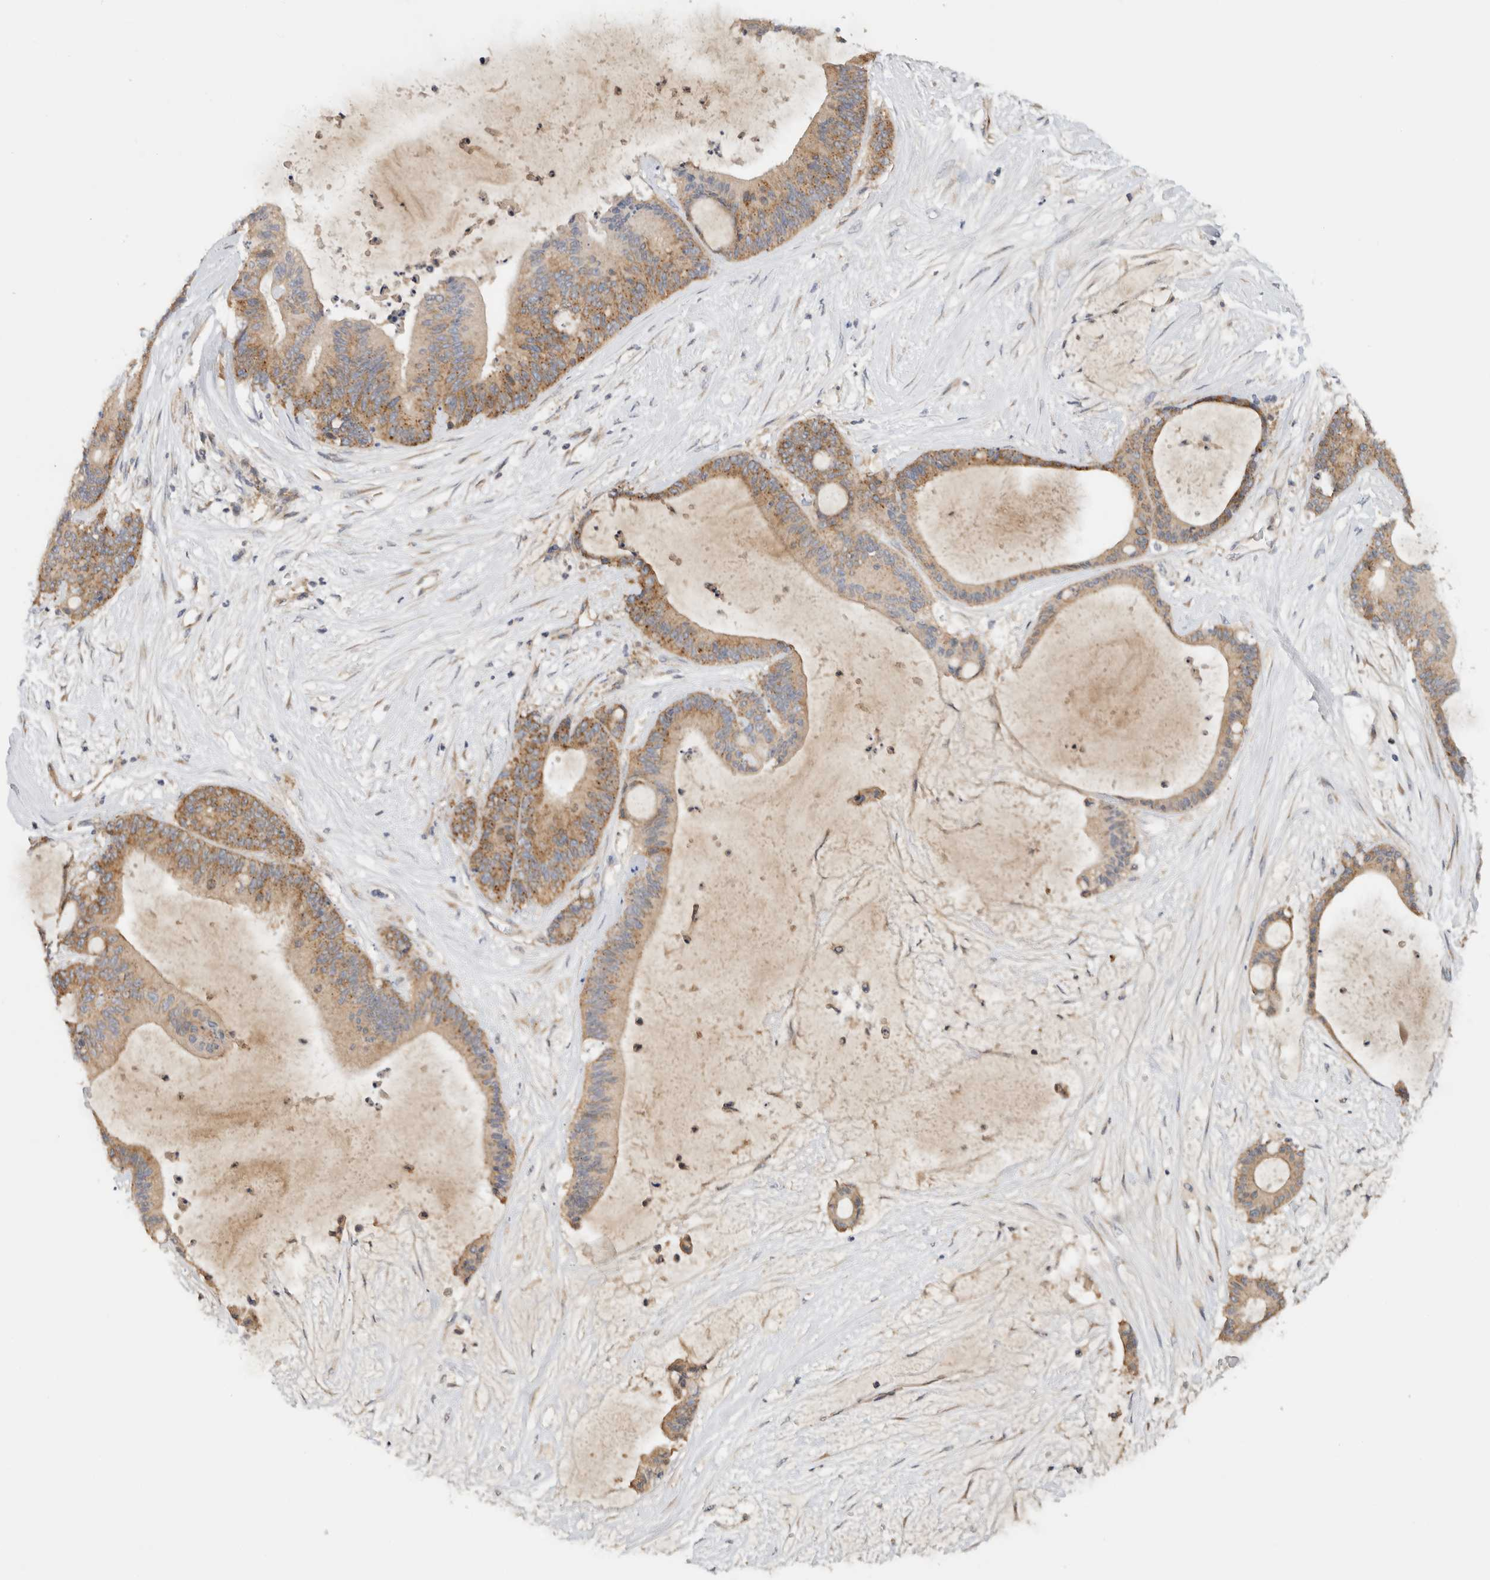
{"staining": {"intensity": "moderate", "quantity": ">75%", "location": "cytoplasmic/membranous"}, "tissue": "liver cancer", "cell_type": "Tumor cells", "image_type": "cancer", "snomed": [{"axis": "morphology", "description": "Cholangiocarcinoma"}, {"axis": "topography", "description": "Liver"}], "caption": "Immunohistochemical staining of liver cancer (cholangiocarcinoma) shows medium levels of moderate cytoplasmic/membranous protein expression in approximately >75% of tumor cells.", "gene": "PUM1", "patient": {"sex": "female", "age": 73}}